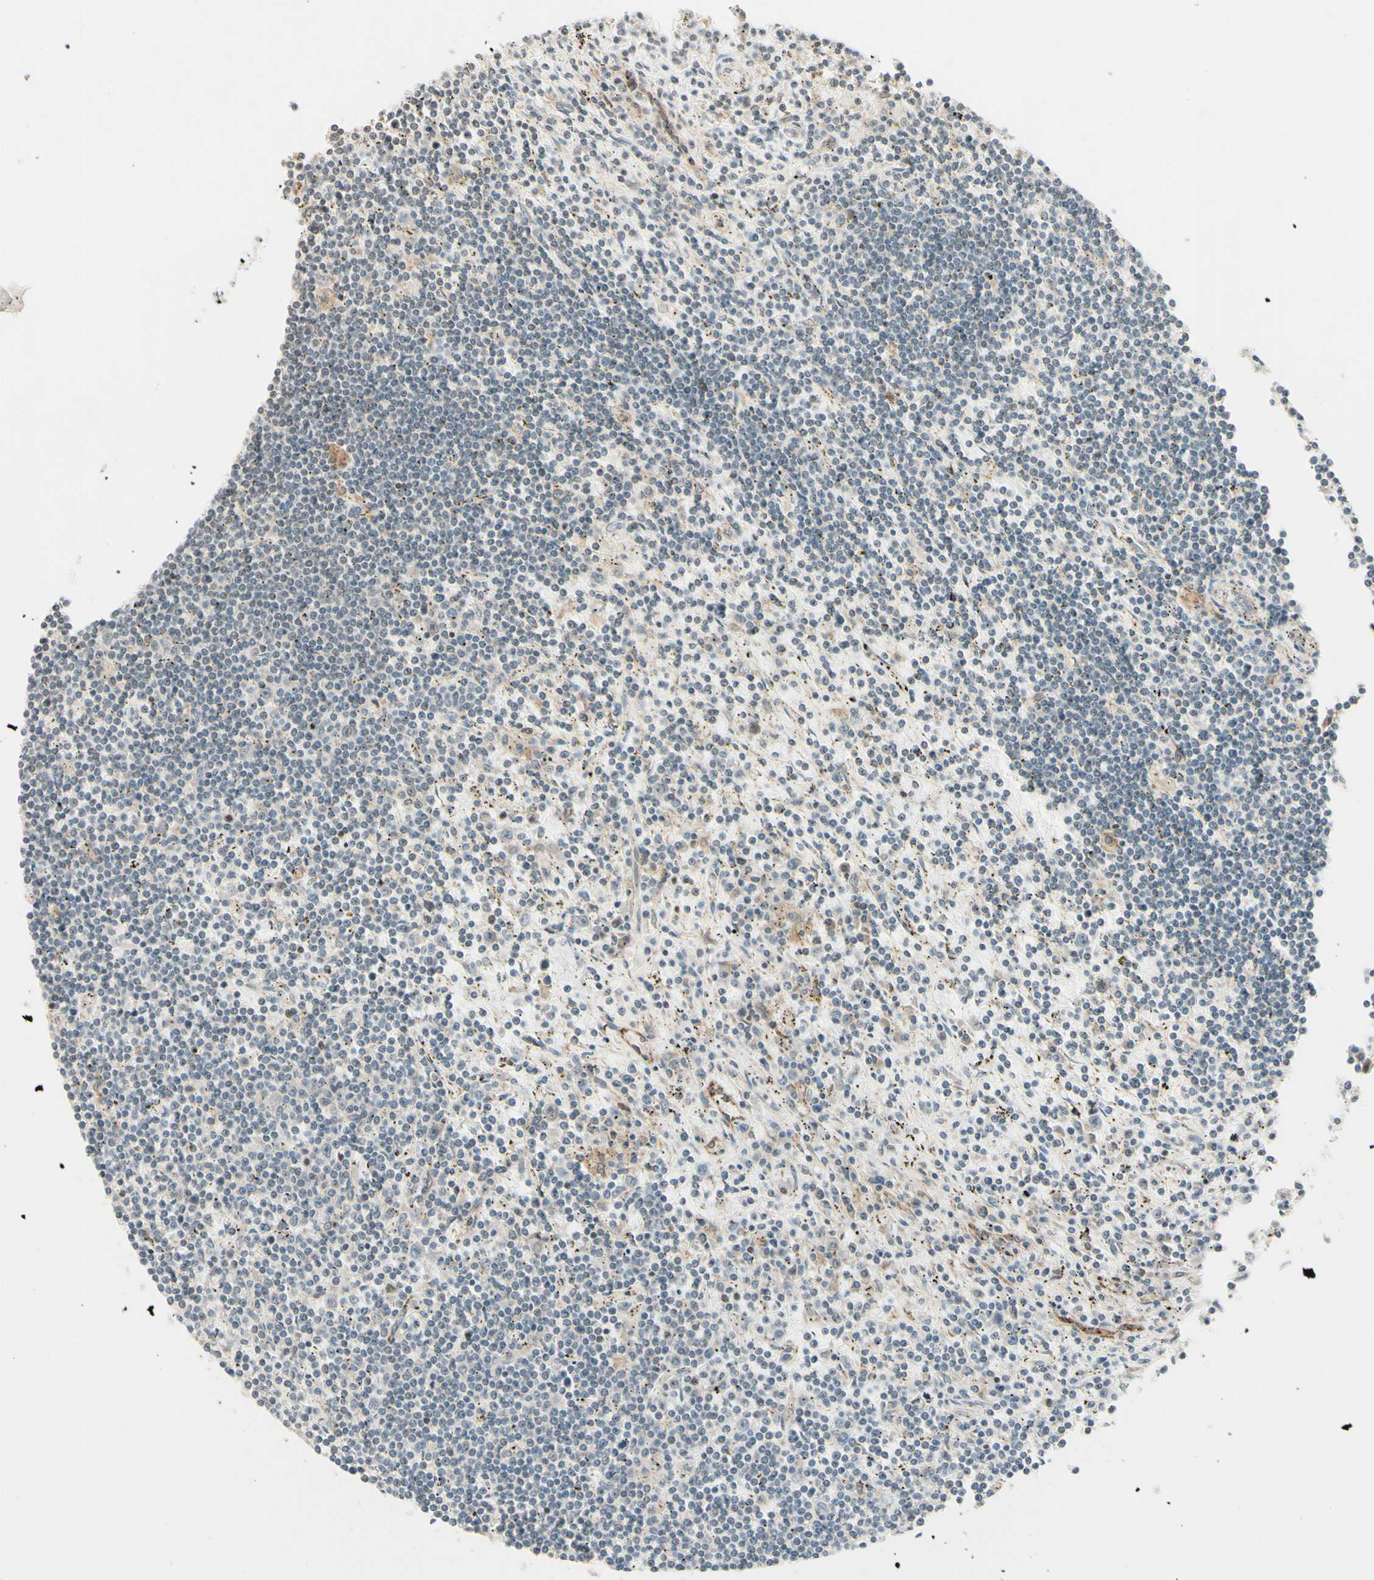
{"staining": {"intensity": "negative", "quantity": "none", "location": "none"}, "tissue": "lymphoma", "cell_type": "Tumor cells", "image_type": "cancer", "snomed": [{"axis": "morphology", "description": "Malignant lymphoma, non-Hodgkin's type, Low grade"}, {"axis": "topography", "description": "Spleen"}], "caption": "IHC of low-grade malignant lymphoma, non-Hodgkin's type shows no expression in tumor cells.", "gene": "ZW10", "patient": {"sex": "male", "age": 76}}